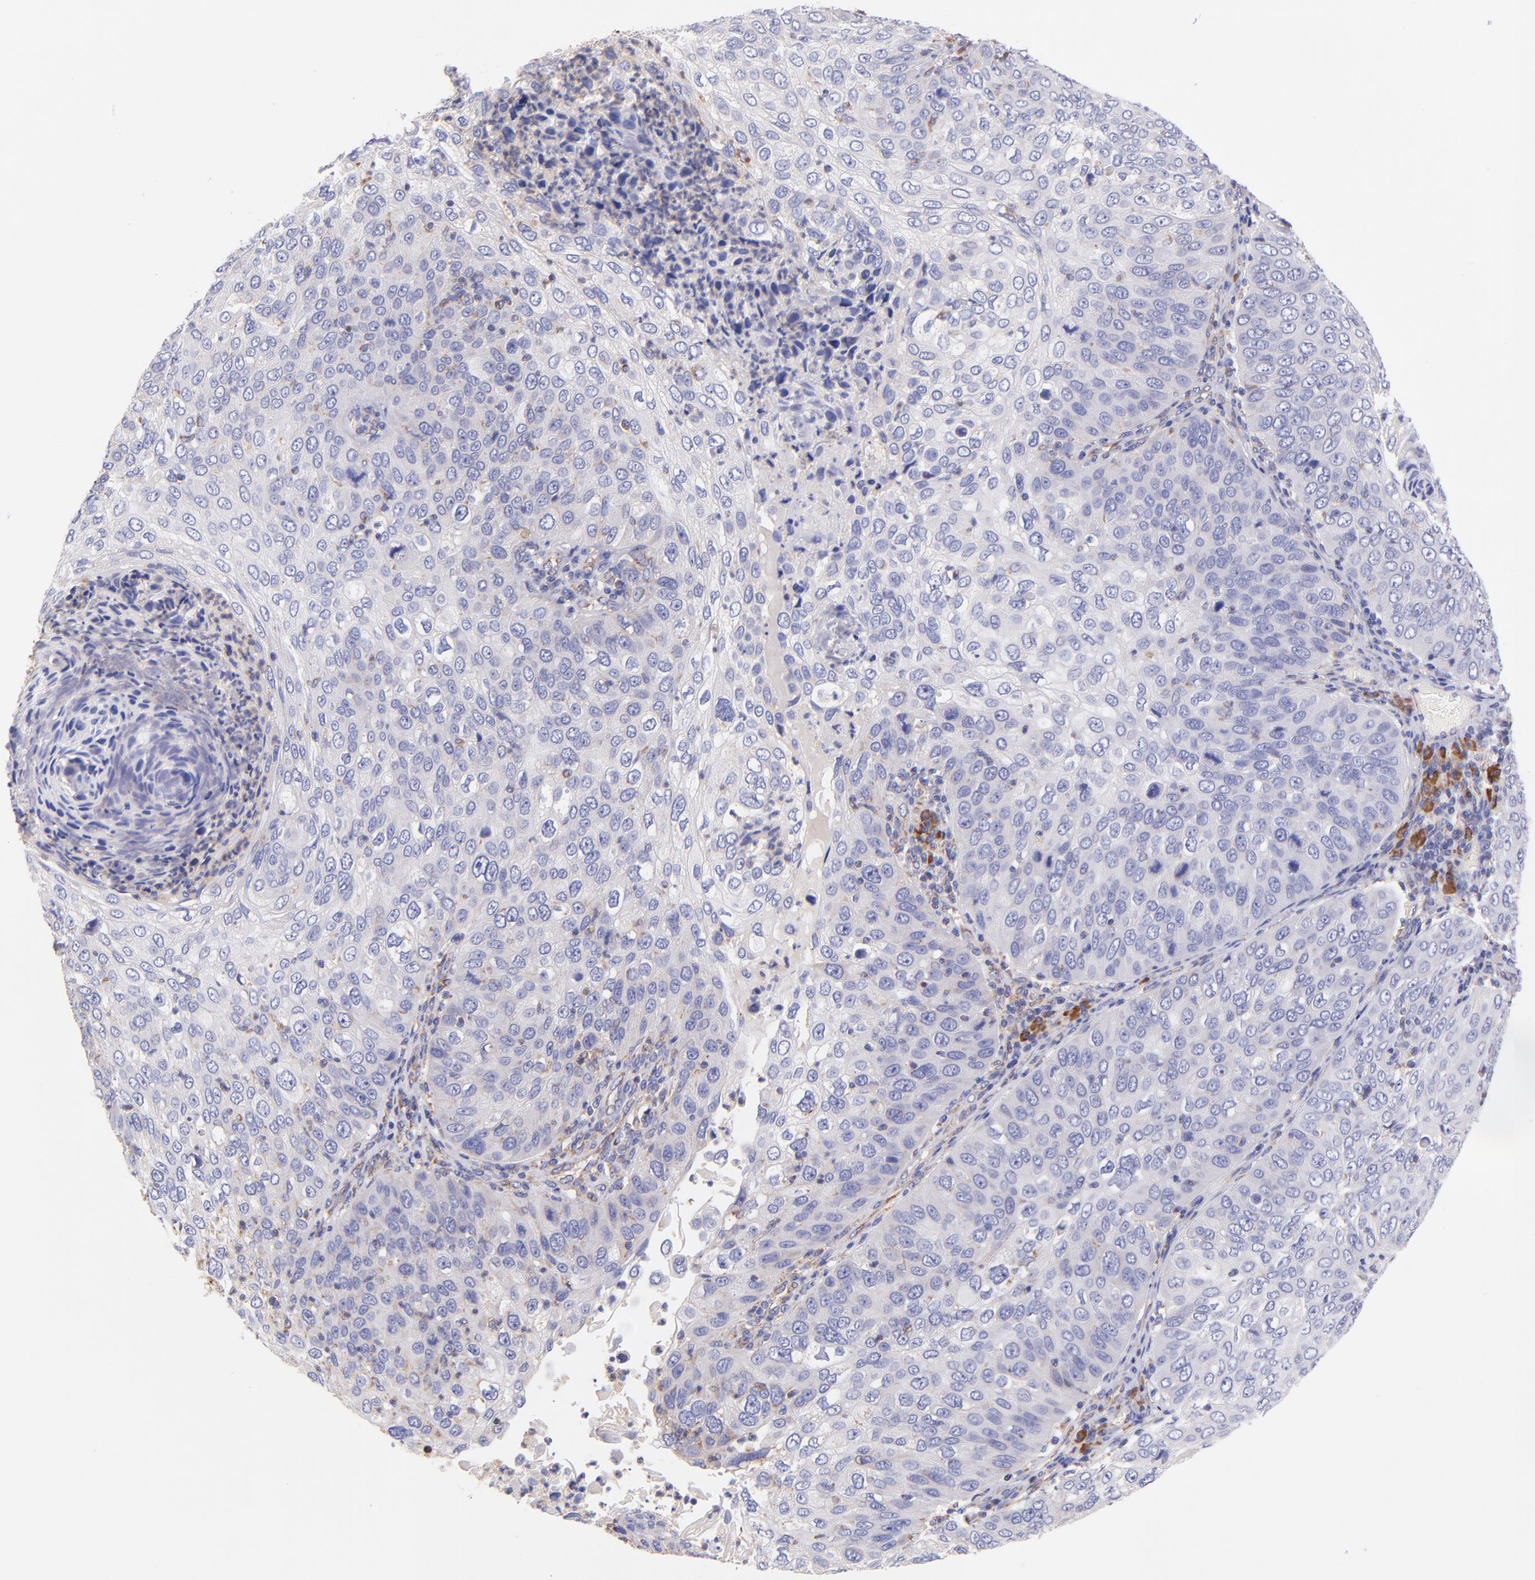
{"staining": {"intensity": "negative", "quantity": "none", "location": "none"}, "tissue": "skin cancer", "cell_type": "Tumor cells", "image_type": "cancer", "snomed": [{"axis": "morphology", "description": "Squamous cell carcinoma, NOS"}, {"axis": "topography", "description": "Skin"}], "caption": "Tumor cells are negative for protein expression in human skin squamous cell carcinoma.", "gene": "PREX1", "patient": {"sex": "male", "age": 87}}